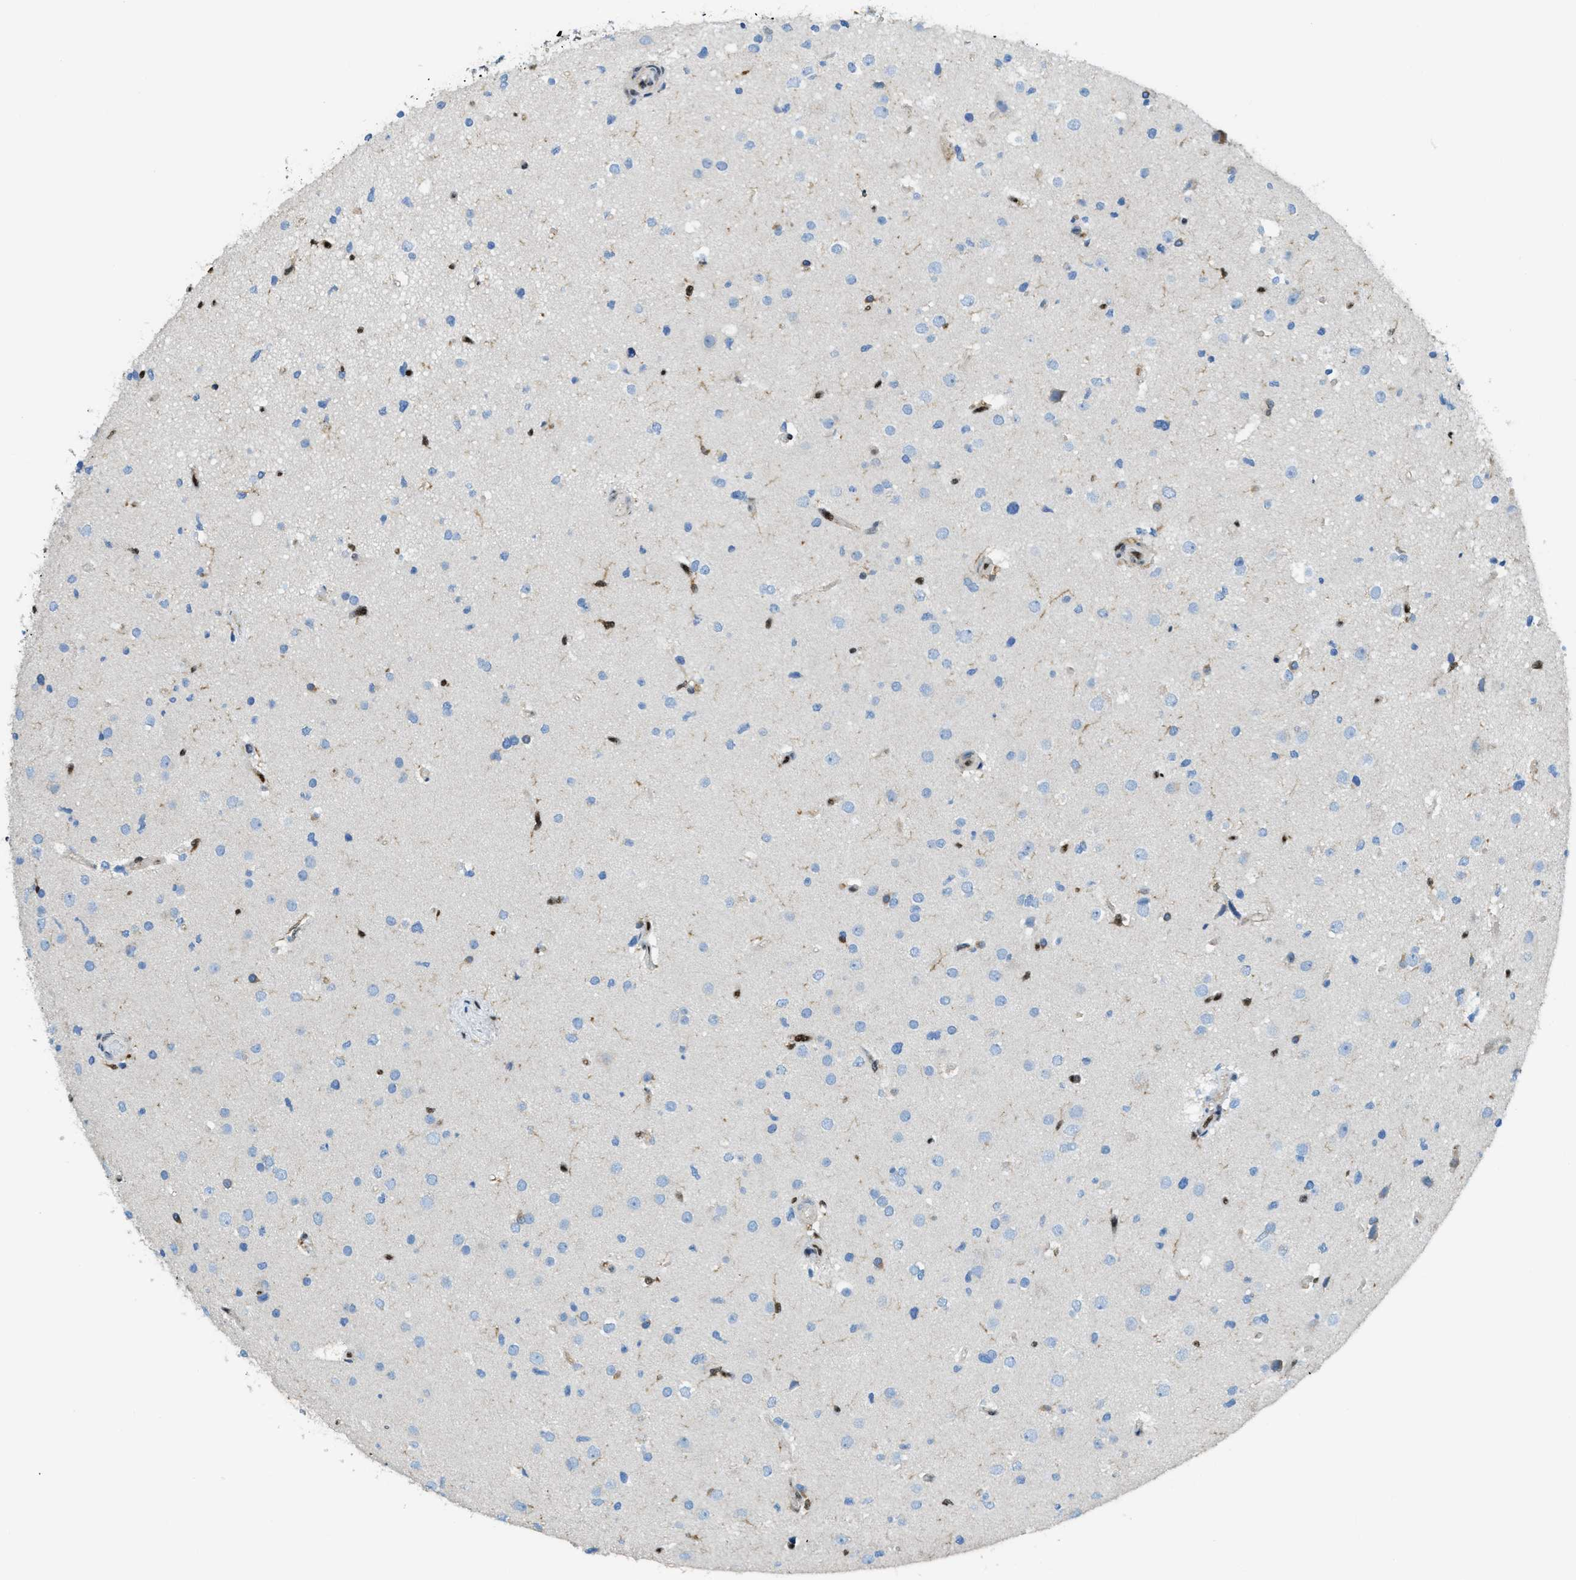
{"staining": {"intensity": "negative", "quantity": "none", "location": "none"}, "tissue": "glioma", "cell_type": "Tumor cells", "image_type": "cancer", "snomed": [{"axis": "morphology", "description": "Glioma, malignant, High grade"}, {"axis": "topography", "description": "Brain"}], "caption": "Tumor cells are negative for protein expression in human malignant high-grade glioma.", "gene": "SP100", "patient": {"sex": "male", "age": 33}}